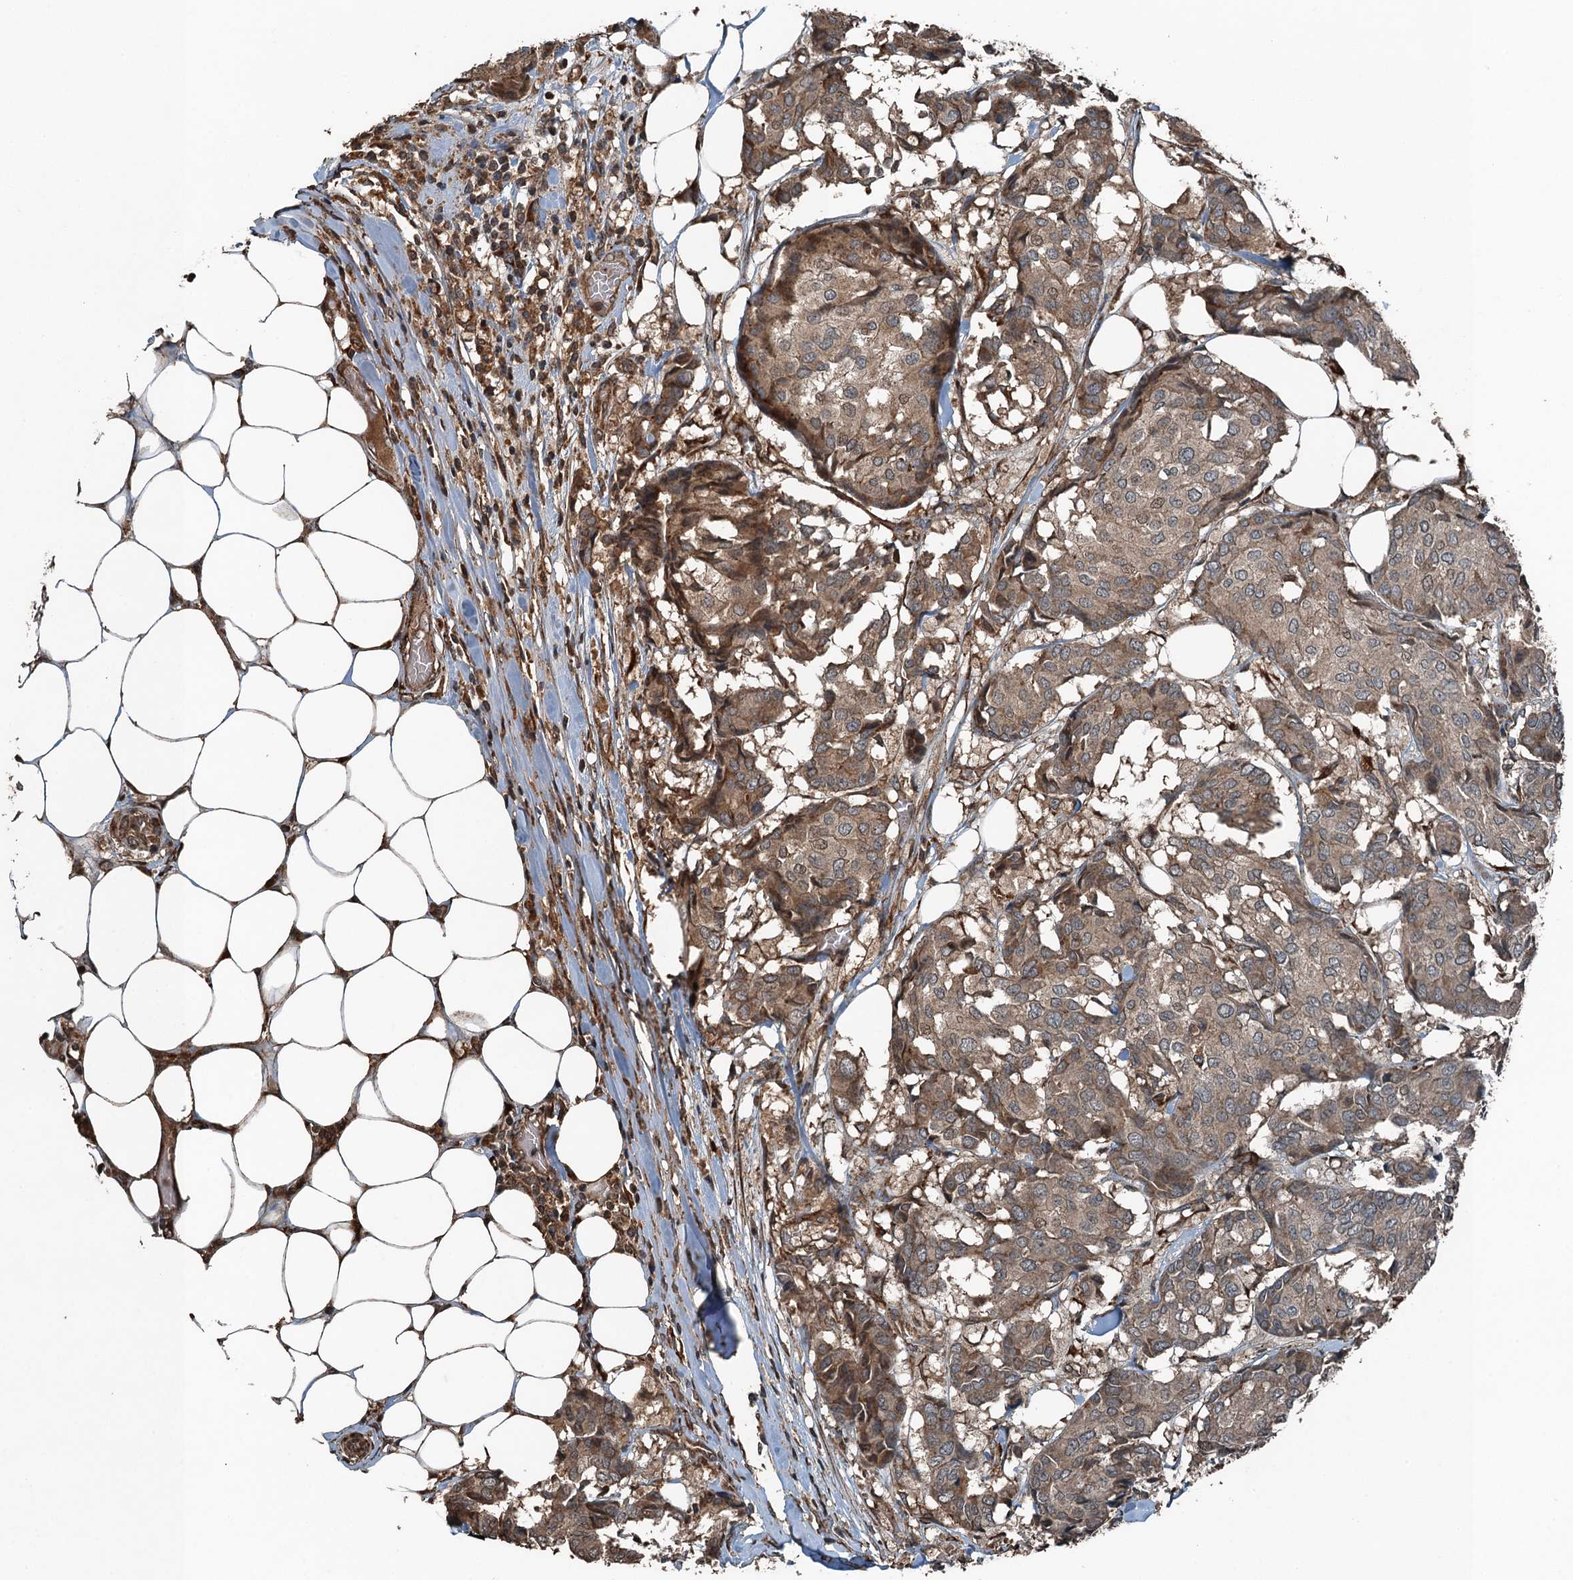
{"staining": {"intensity": "weak", "quantity": ">75%", "location": "cytoplasmic/membranous,nuclear"}, "tissue": "breast cancer", "cell_type": "Tumor cells", "image_type": "cancer", "snomed": [{"axis": "morphology", "description": "Duct carcinoma"}, {"axis": "topography", "description": "Breast"}], "caption": "The image demonstrates immunohistochemical staining of breast invasive ductal carcinoma. There is weak cytoplasmic/membranous and nuclear expression is seen in about >75% of tumor cells.", "gene": "TCTN1", "patient": {"sex": "female", "age": 75}}